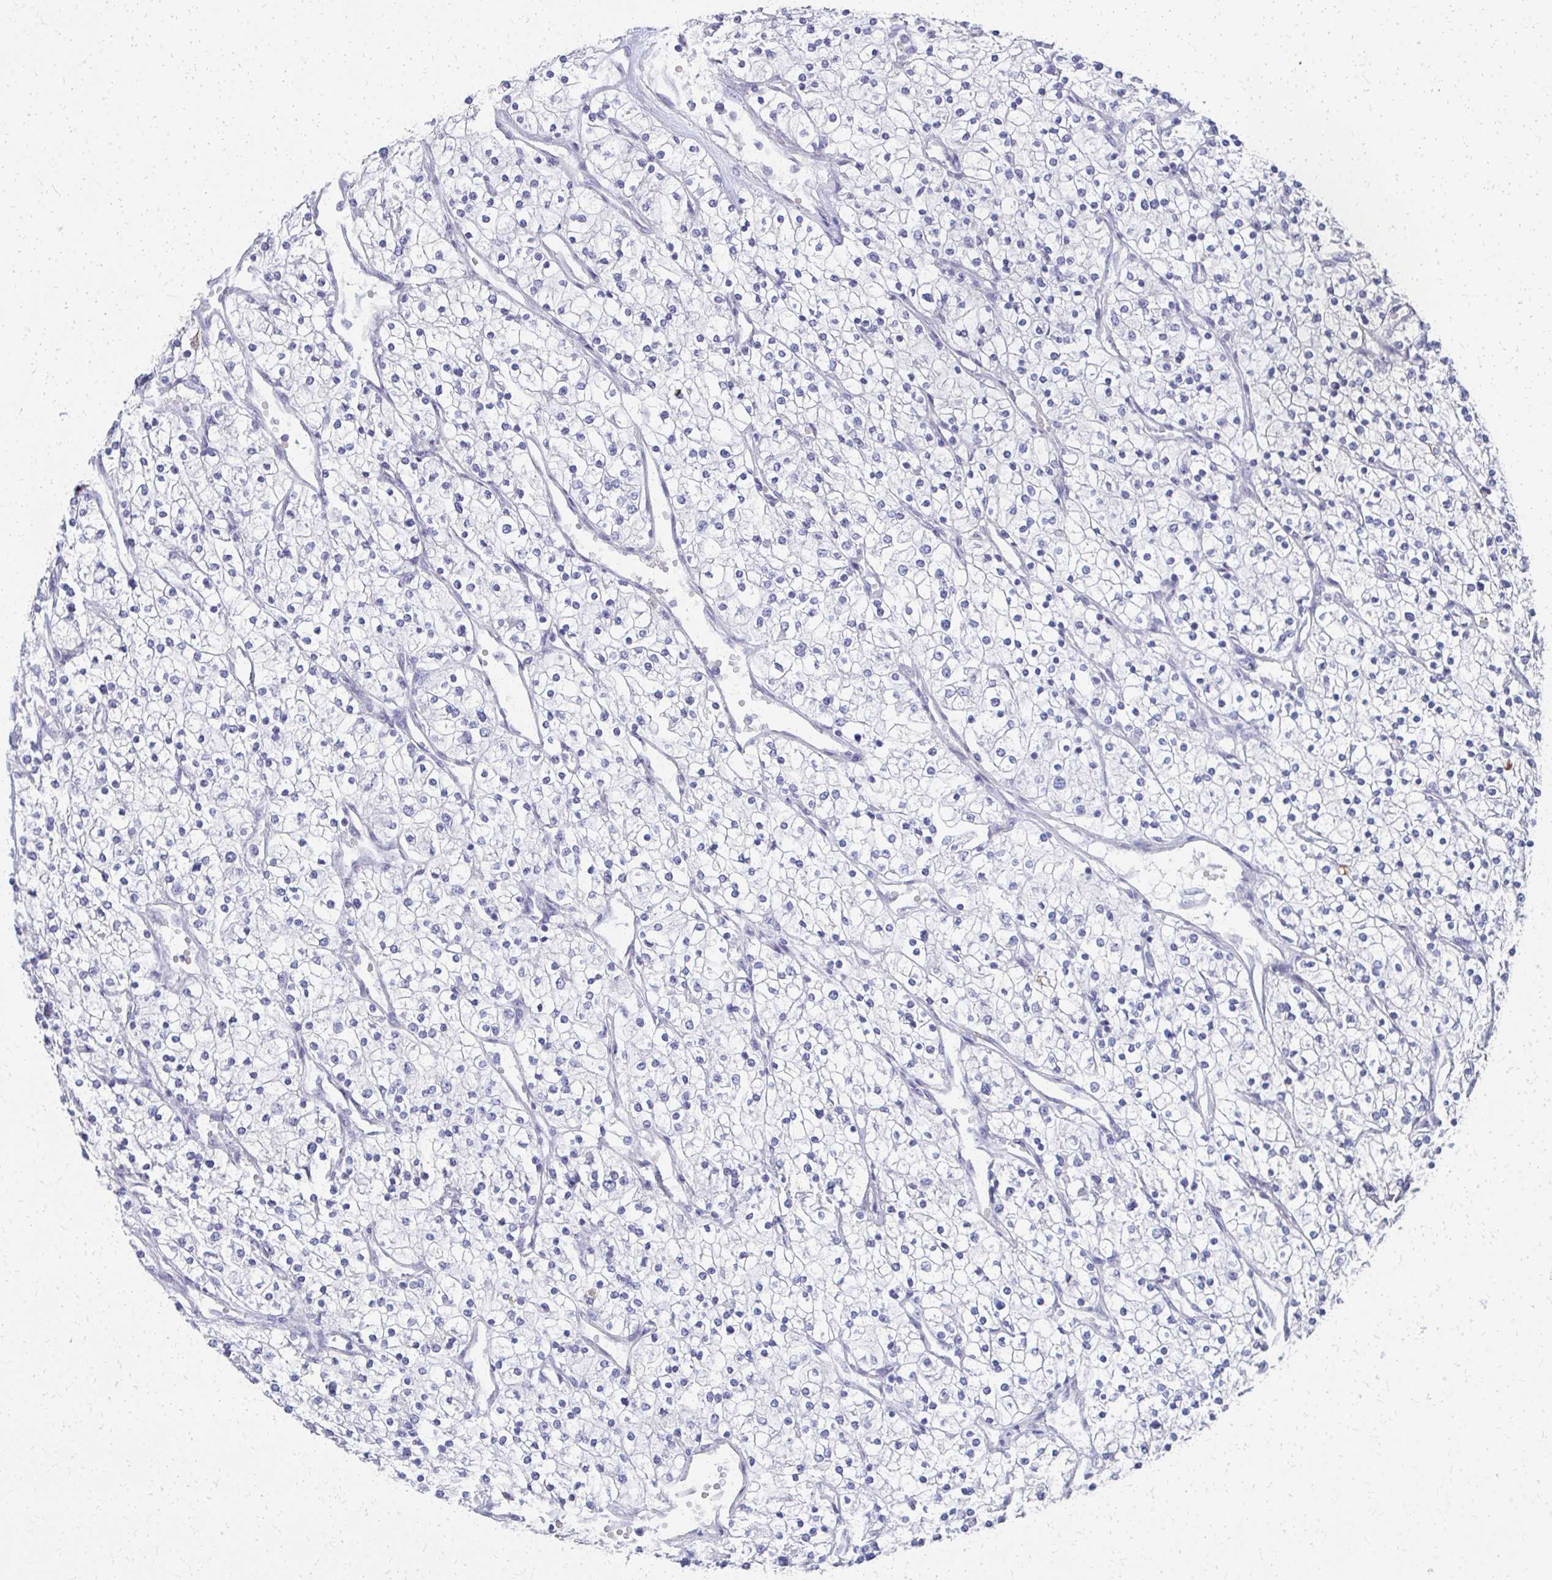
{"staining": {"intensity": "negative", "quantity": "none", "location": "none"}, "tissue": "renal cancer", "cell_type": "Tumor cells", "image_type": "cancer", "snomed": [{"axis": "morphology", "description": "Adenocarcinoma, NOS"}, {"axis": "topography", "description": "Kidney"}], "caption": "Immunohistochemical staining of human renal cancer (adenocarcinoma) demonstrates no significant staining in tumor cells.", "gene": "MS4A2", "patient": {"sex": "male", "age": 80}}